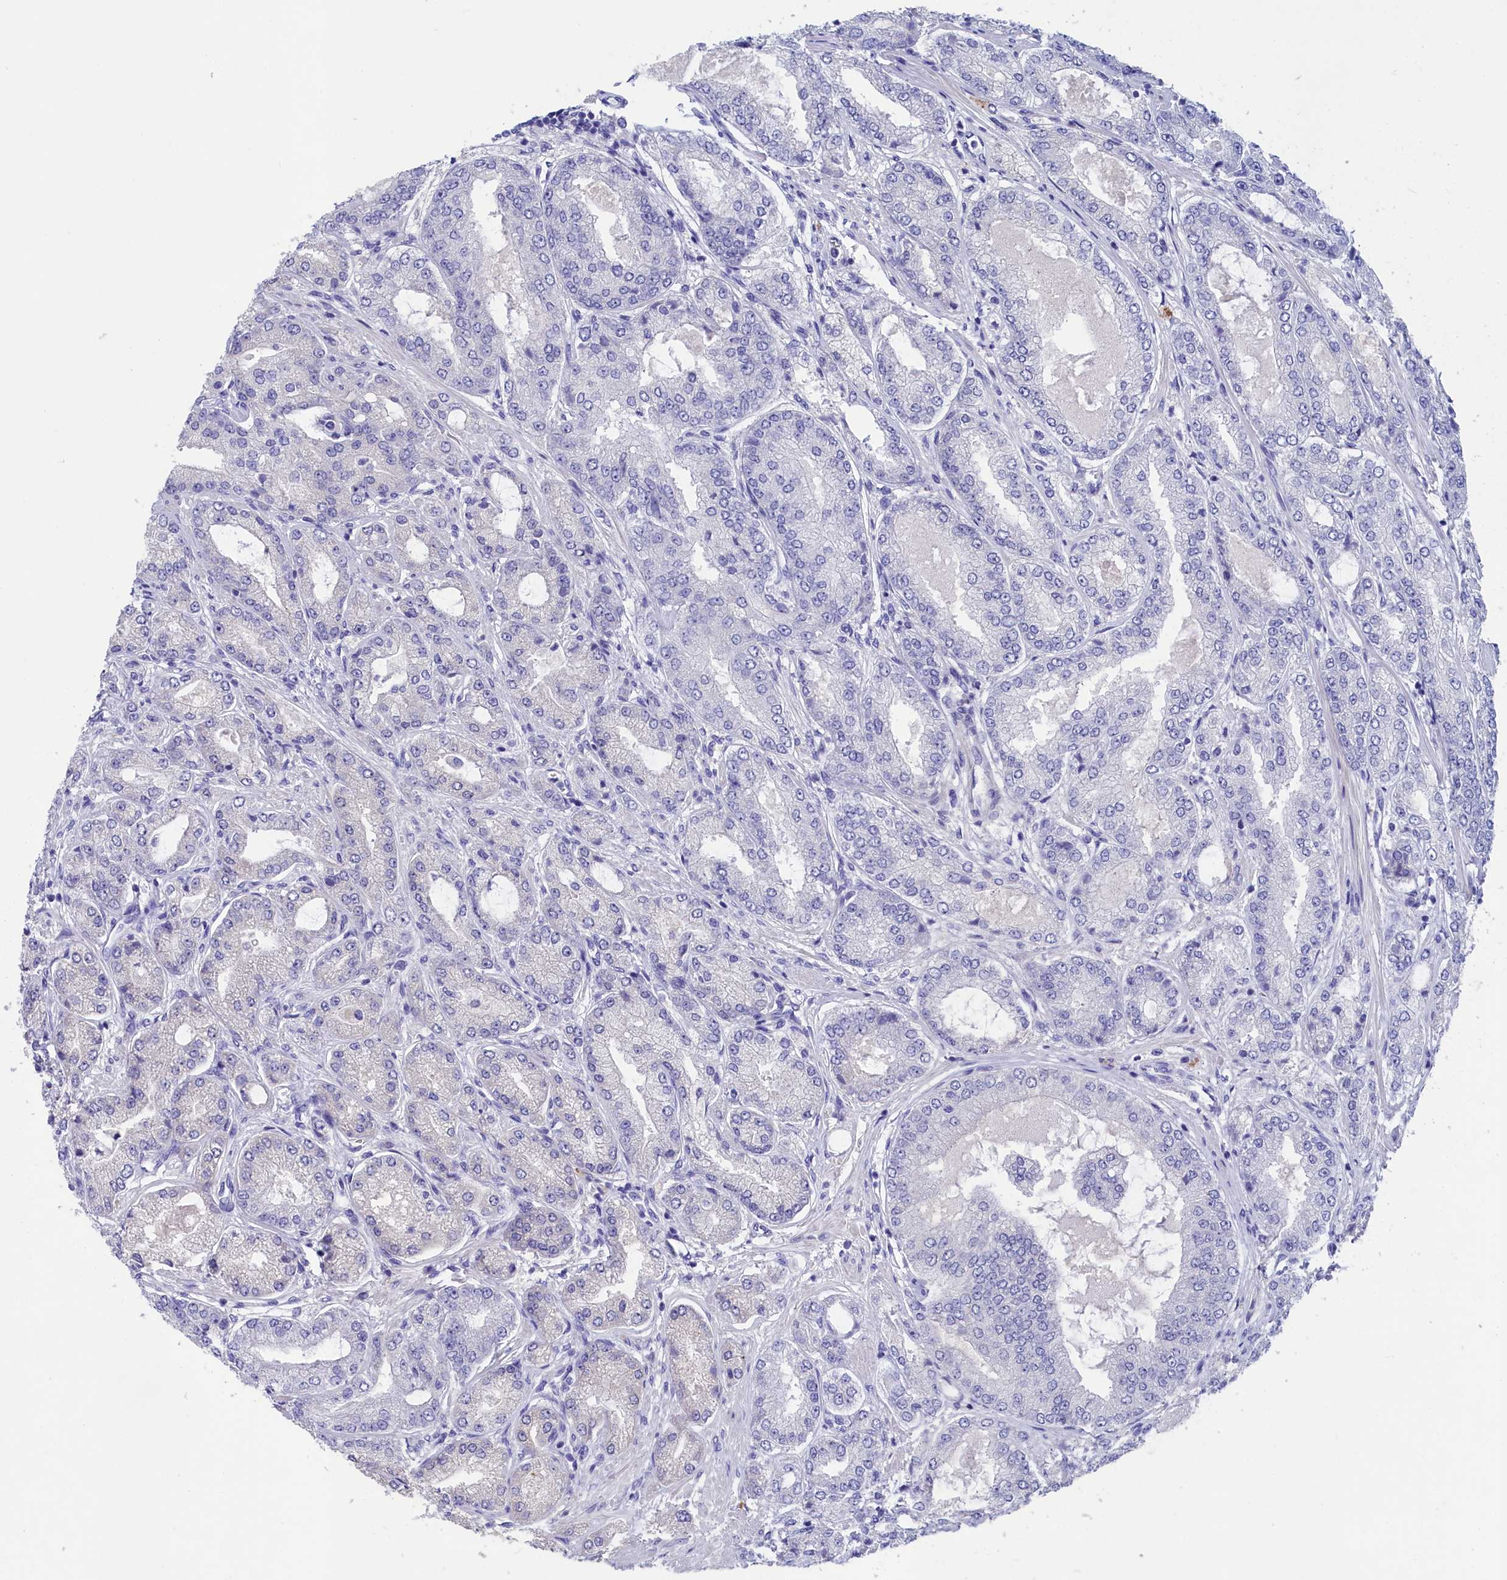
{"staining": {"intensity": "negative", "quantity": "none", "location": "none"}, "tissue": "prostate cancer", "cell_type": "Tumor cells", "image_type": "cancer", "snomed": [{"axis": "morphology", "description": "Adenocarcinoma, High grade"}, {"axis": "topography", "description": "Prostate"}], "caption": "Immunohistochemical staining of prostate cancer shows no significant staining in tumor cells.", "gene": "PRDM12", "patient": {"sex": "male", "age": 71}}